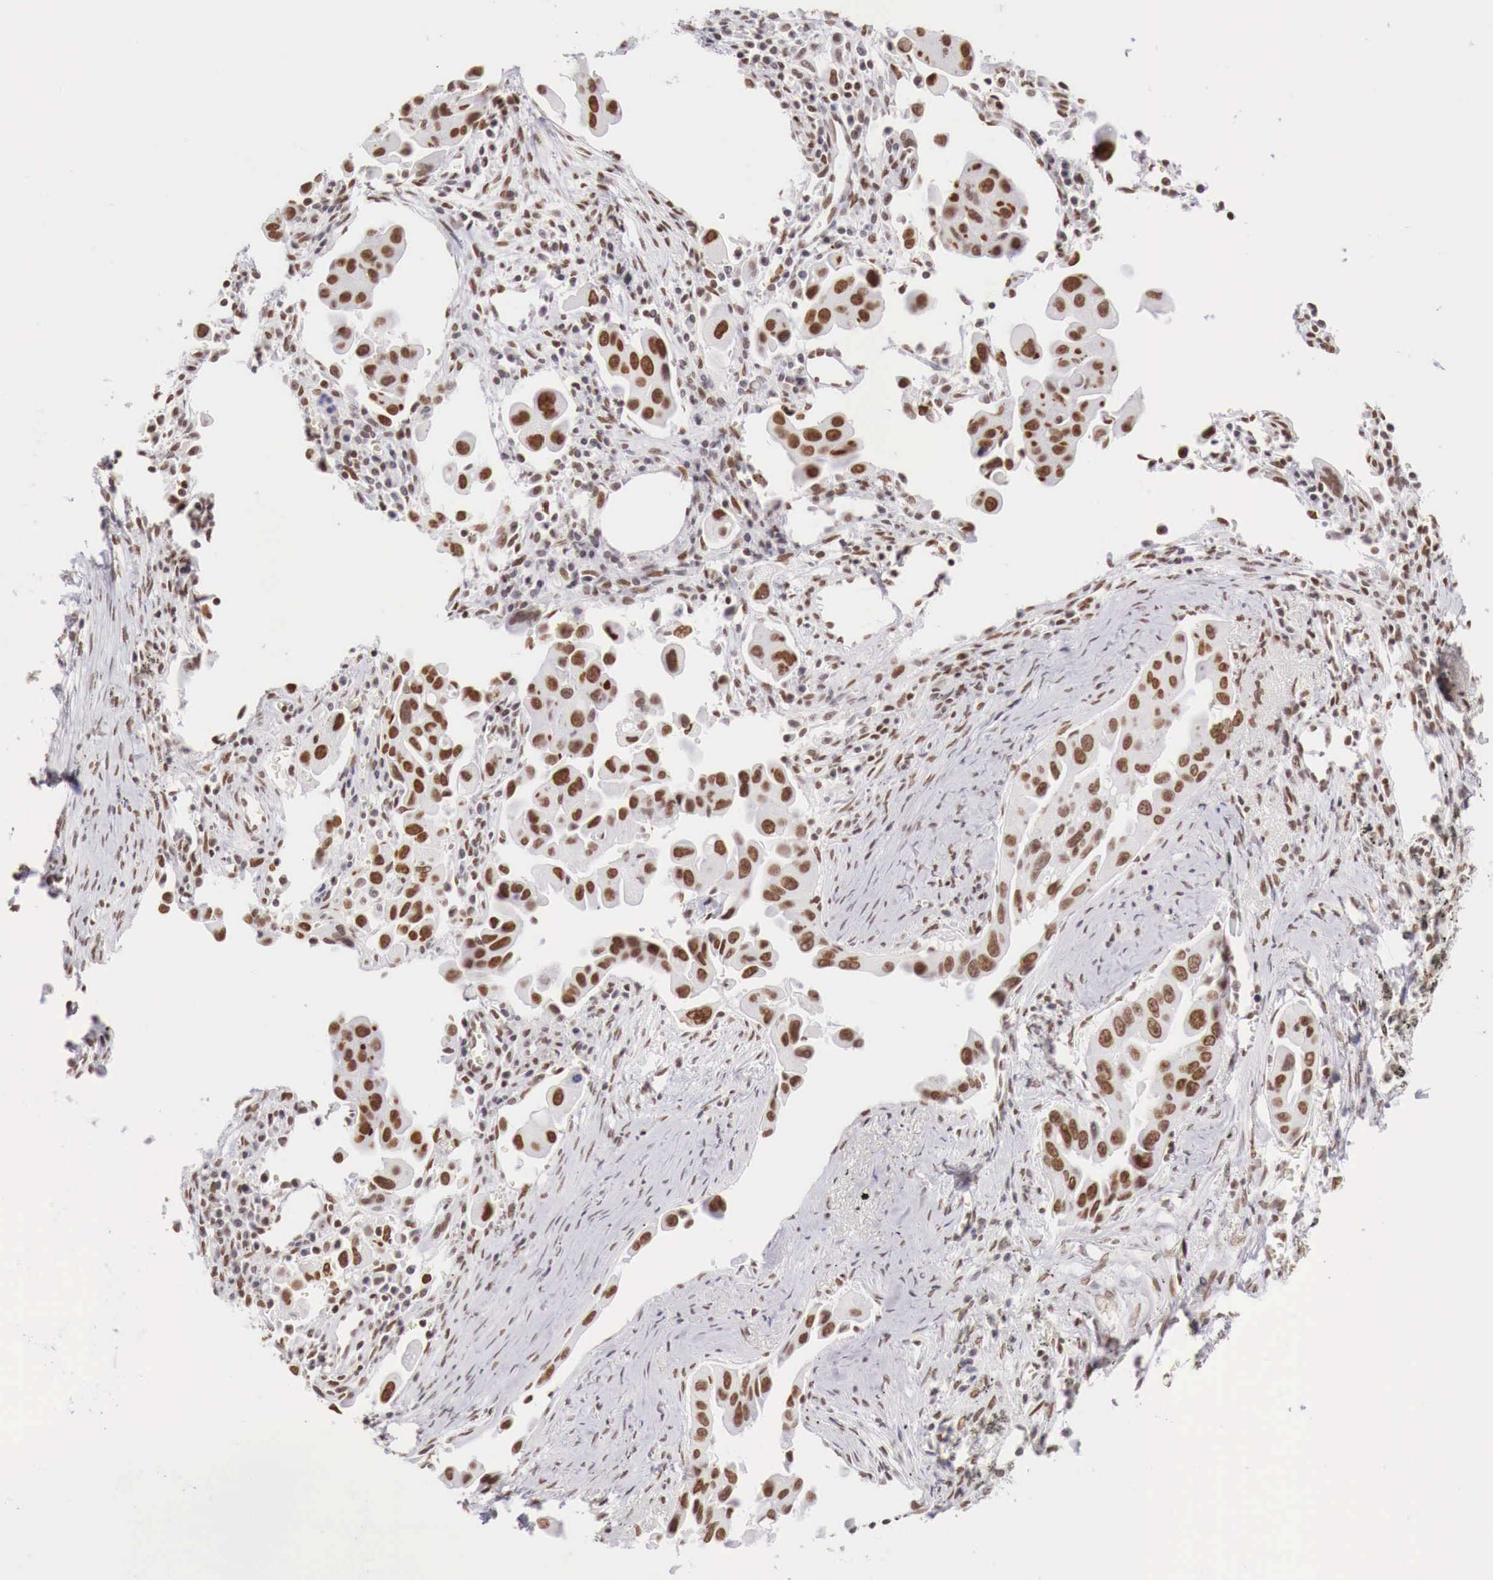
{"staining": {"intensity": "moderate", "quantity": "25%-75%", "location": "nuclear"}, "tissue": "lung cancer", "cell_type": "Tumor cells", "image_type": "cancer", "snomed": [{"axis": "morphology", "description": "Adenocarcinoma, NOS"}, {"axis": "topography", "description": "Lung"}], "caption": "Tumor cells display moderate nuclear staining in approximately 25%-75% of cells in lung adenocarcinoma.", "gene": "PHF14", "patient": {"sex": "male", "age": 68}}